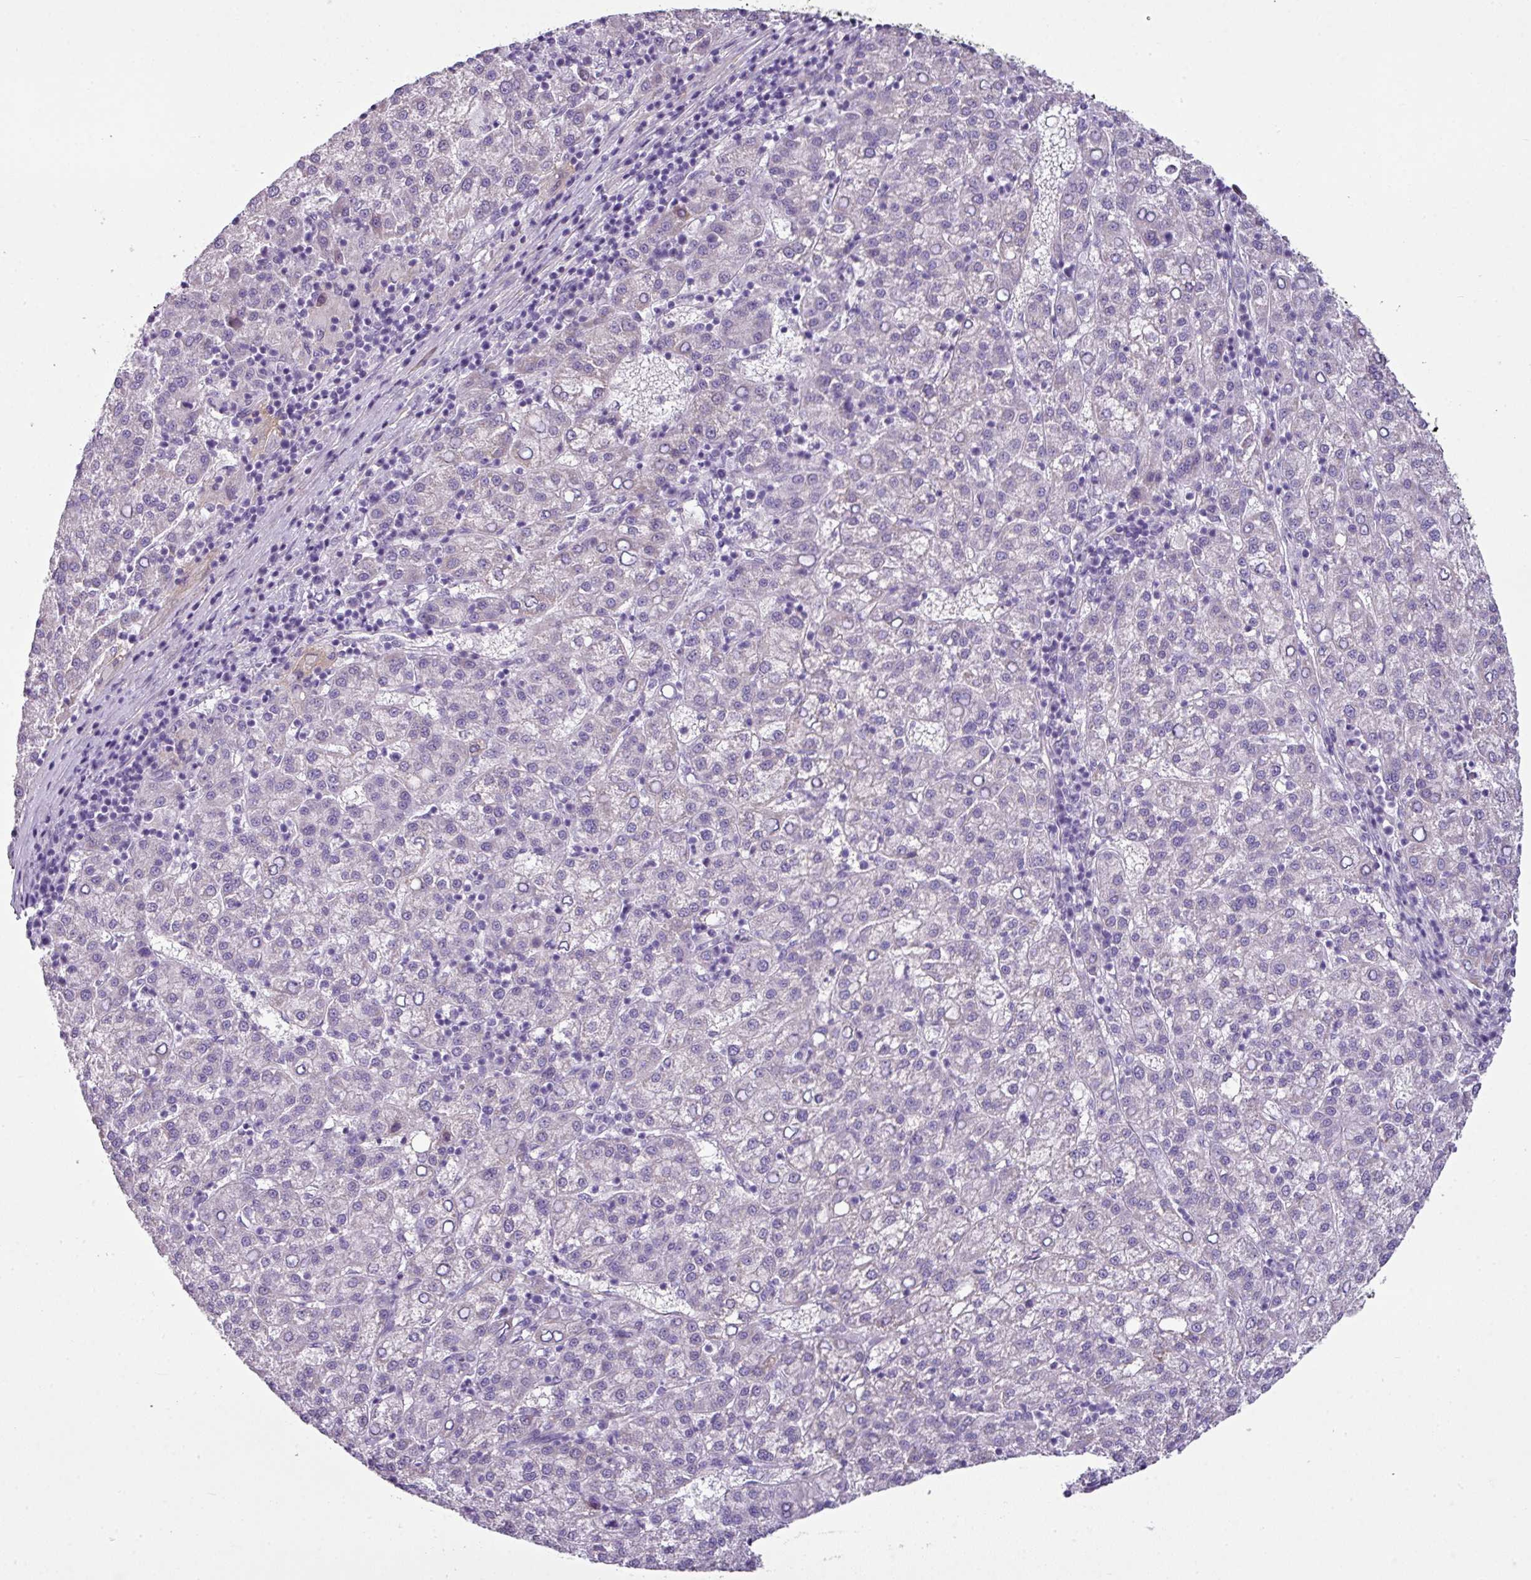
{"staining": {"intensity": "negative", "quantity": "none", "location": "none"}, "tissue": "liver cancer", "cell_type": "Tumor cells", "image_type": "cancer", "snomed": [{"axis": "morphology", "description": "Carcinoma, Hepatocellular, NOS"}, {"axis": "topography", "description": "Liver"}], "caption": "Image shows no protein expression in tumor cells of liver cancer (hepatocellular carcinoma) tissue.", "gene": "TMEM178B", "patient": {"sex": "female", "age": 58}}